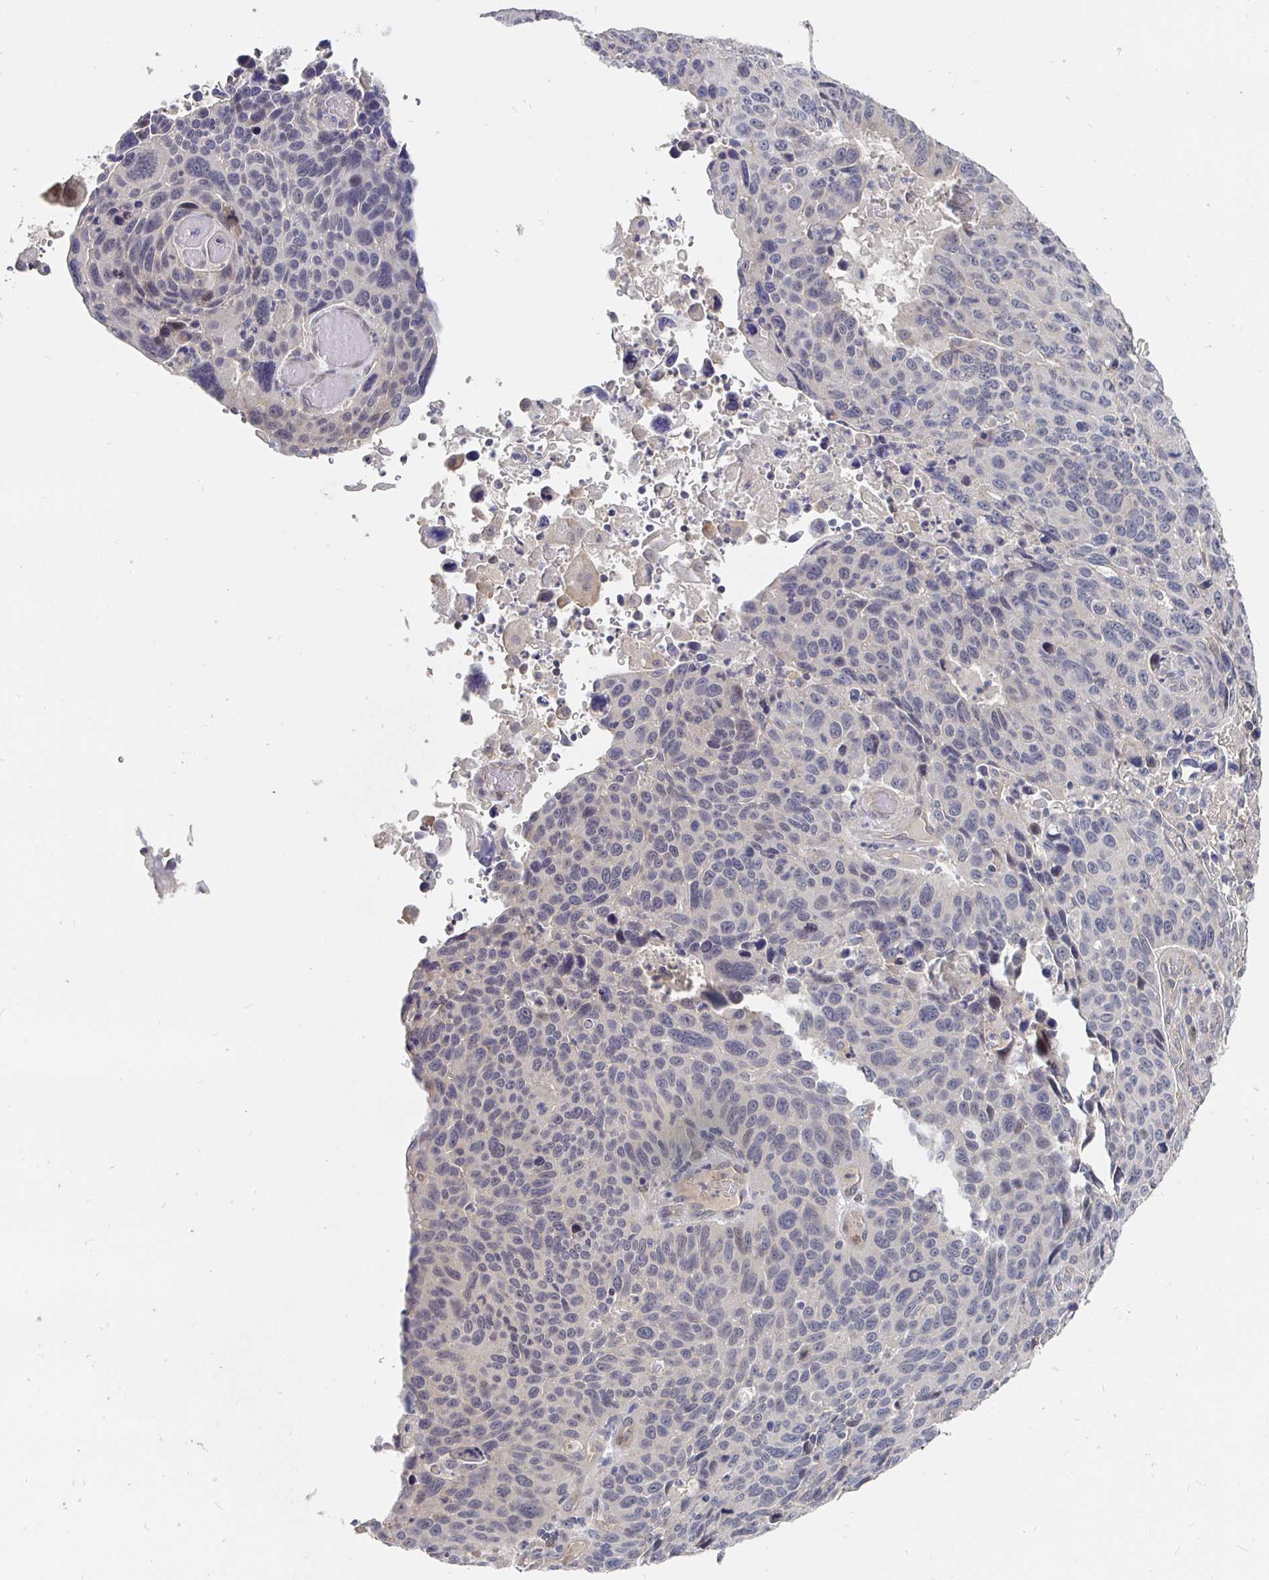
{"staining": {"intensity": "negative", "quantity": "none", "location": "none"}, "tissue": "lung cancer", "cell_type": "Tumor cells", "image_type": "cancer", "snomed": [{"axis": "morphology", "description": "Squamous cell carcinoma, NOS"}, {"axis": "topography", "description": "Lung"}], "caption": "The histopathology image reveals no significant staining in tumor cells of lung squamous cell carcinoma. Brightfield microscopy of IHC stained with DAB (3,3'-diaminobenzidine) (brown) and hematoxylin (blue), captured at high magnification.", "gene": "MEIS1", "patient": {"sex": "male", "age": 68}}